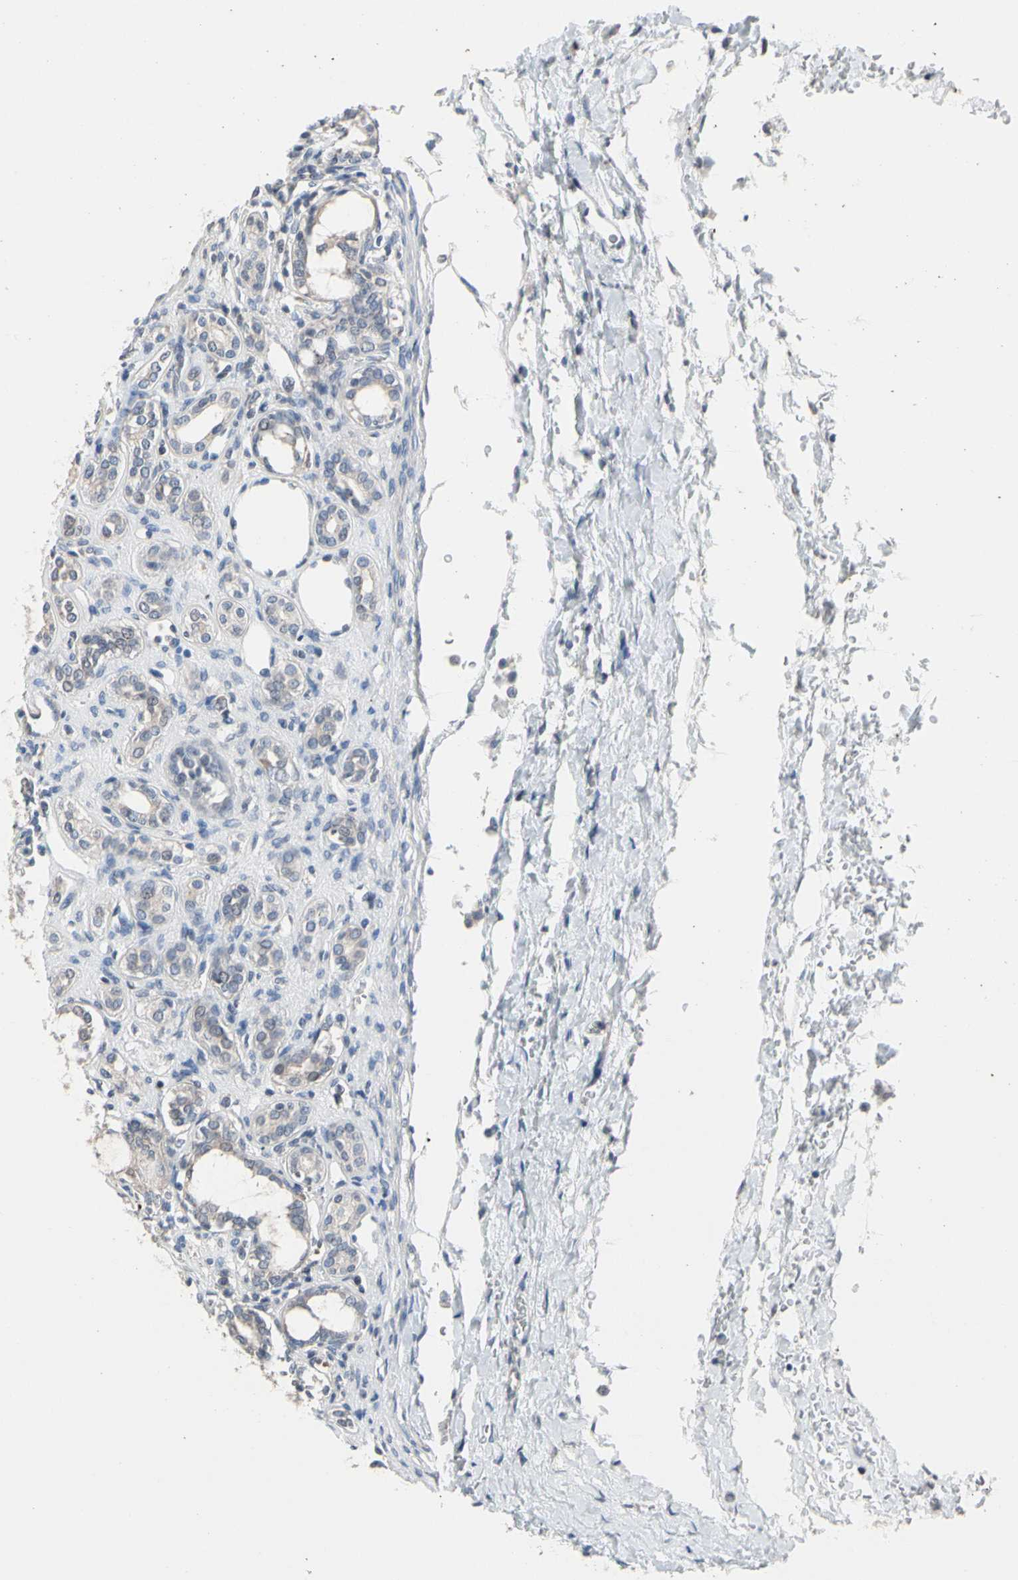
{"staining": {"intensity": "negative", "quantity": "none", "location": "none"}, "tissue": "kidney", "cell_type": "Cells in glomeruli", "image_type": "normal", "snomed": [{"axis": "morphology", "description": "Normal tissue, NOS"}, {"axis": "topography", "description": "Kidney"}], "caption": "Image shows no protein staining in cells in glomeruli of benign kidney.", "gene": "SV2A", "patient": {"sex": "male", "age": 7}}